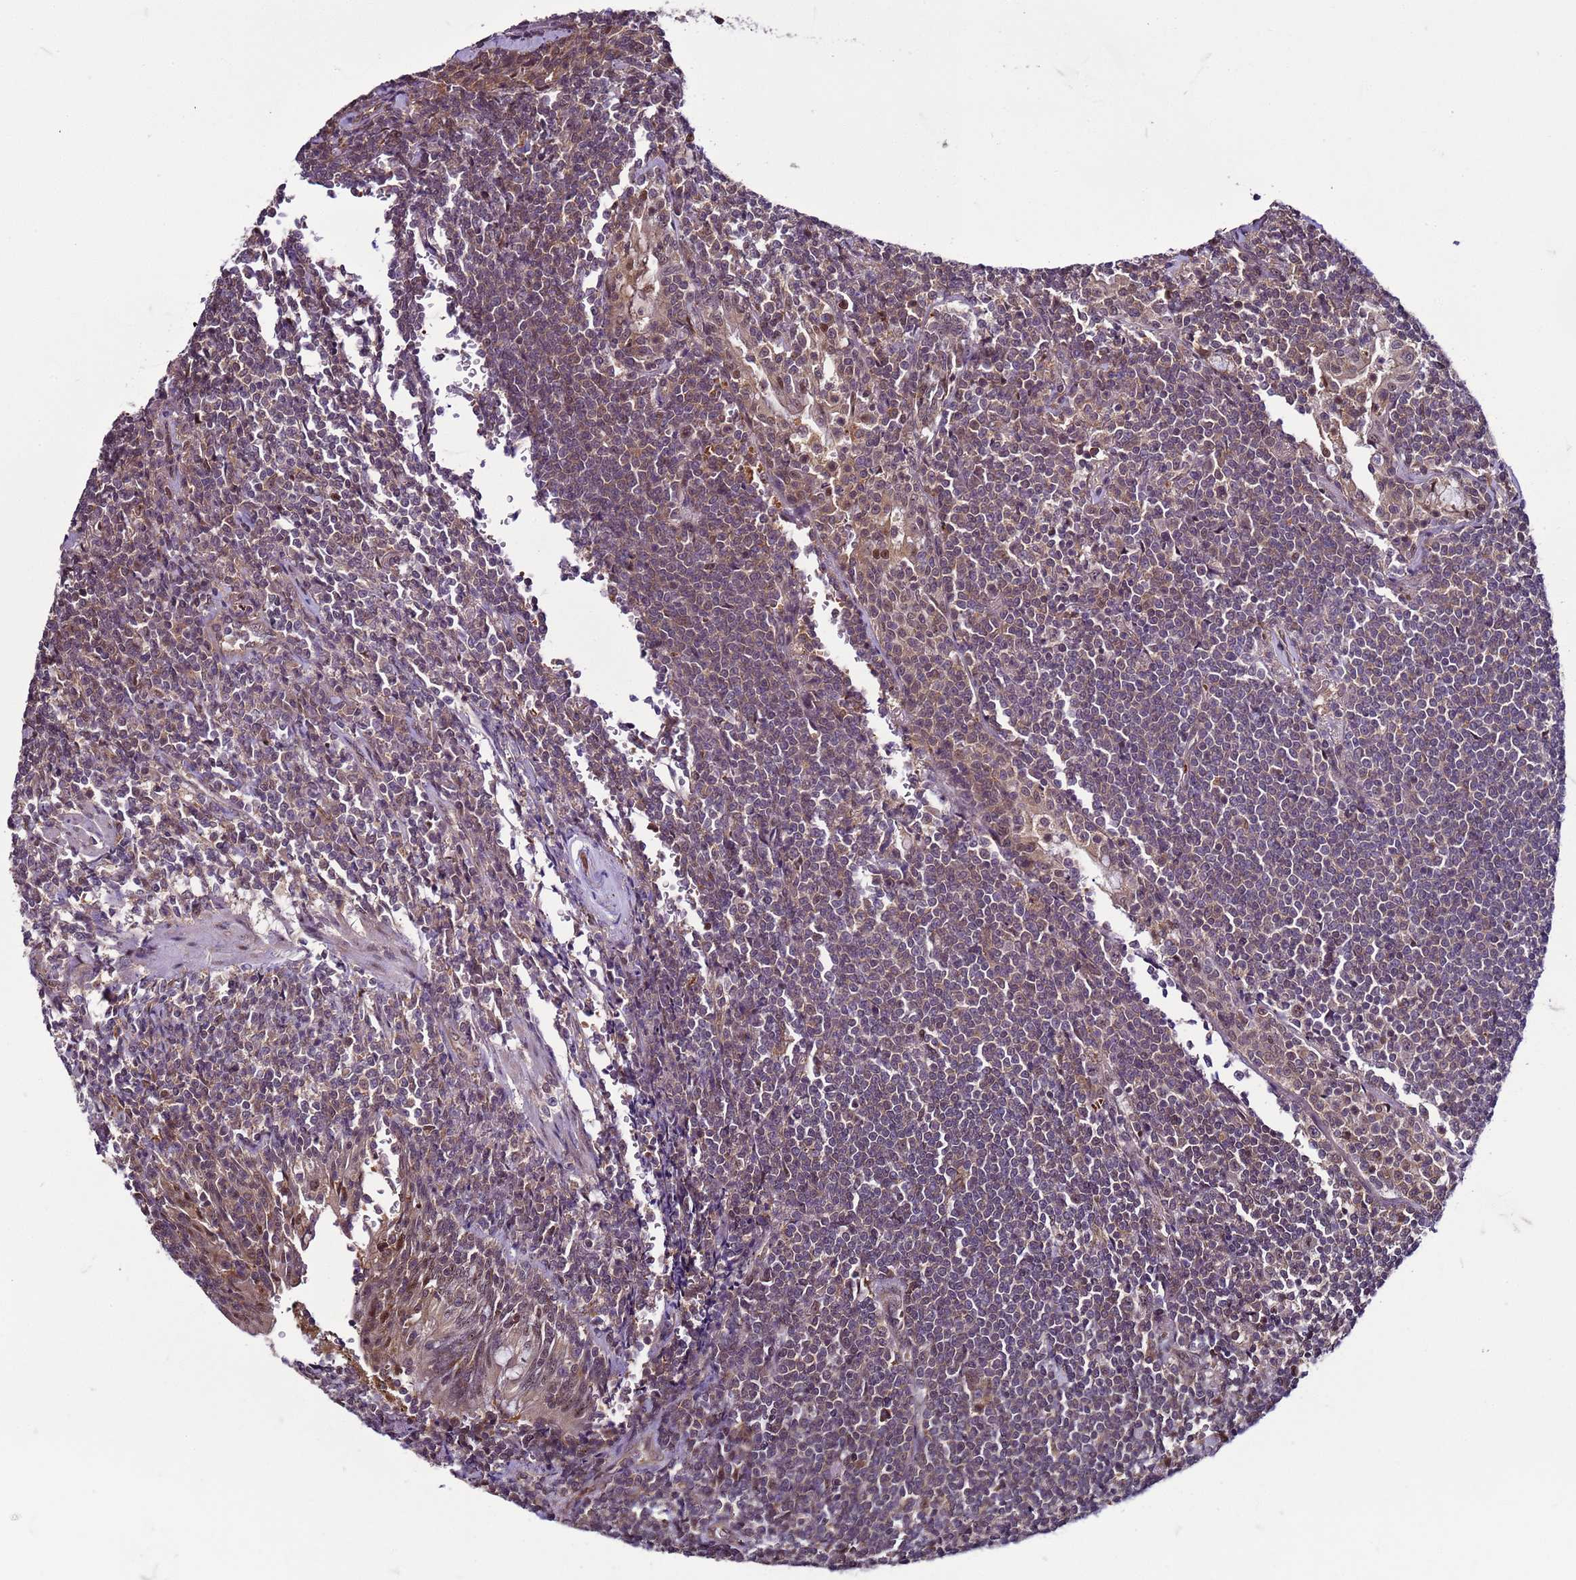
{"staining": {"intensity": "weak", "quantity": "25%-75%", "location": "cytoplasmic/membranous"}, "tissue": "lymphoma", "cell_type": "Tumor cells", "image_type": "cancer", "snomed": [{"axis": "morphology", "description": "Malignant lymphoma, non-Hodgkin's type, Low grade"}, {"axis": "topography", "description": "Lung"}], "caption": "Immunohistochemistry (IHC) histopathology image of neoplastic tissue: human lymphoma stained using immunohistochemistry reveals low levels of weak protein expression localized specifically in the cytoplasmic/membranous of tumor cells, appearing as a cytoplasmic/membranous brown color.", "gene": "GEN1", "patient": {"sex": "female", "age": 71}}